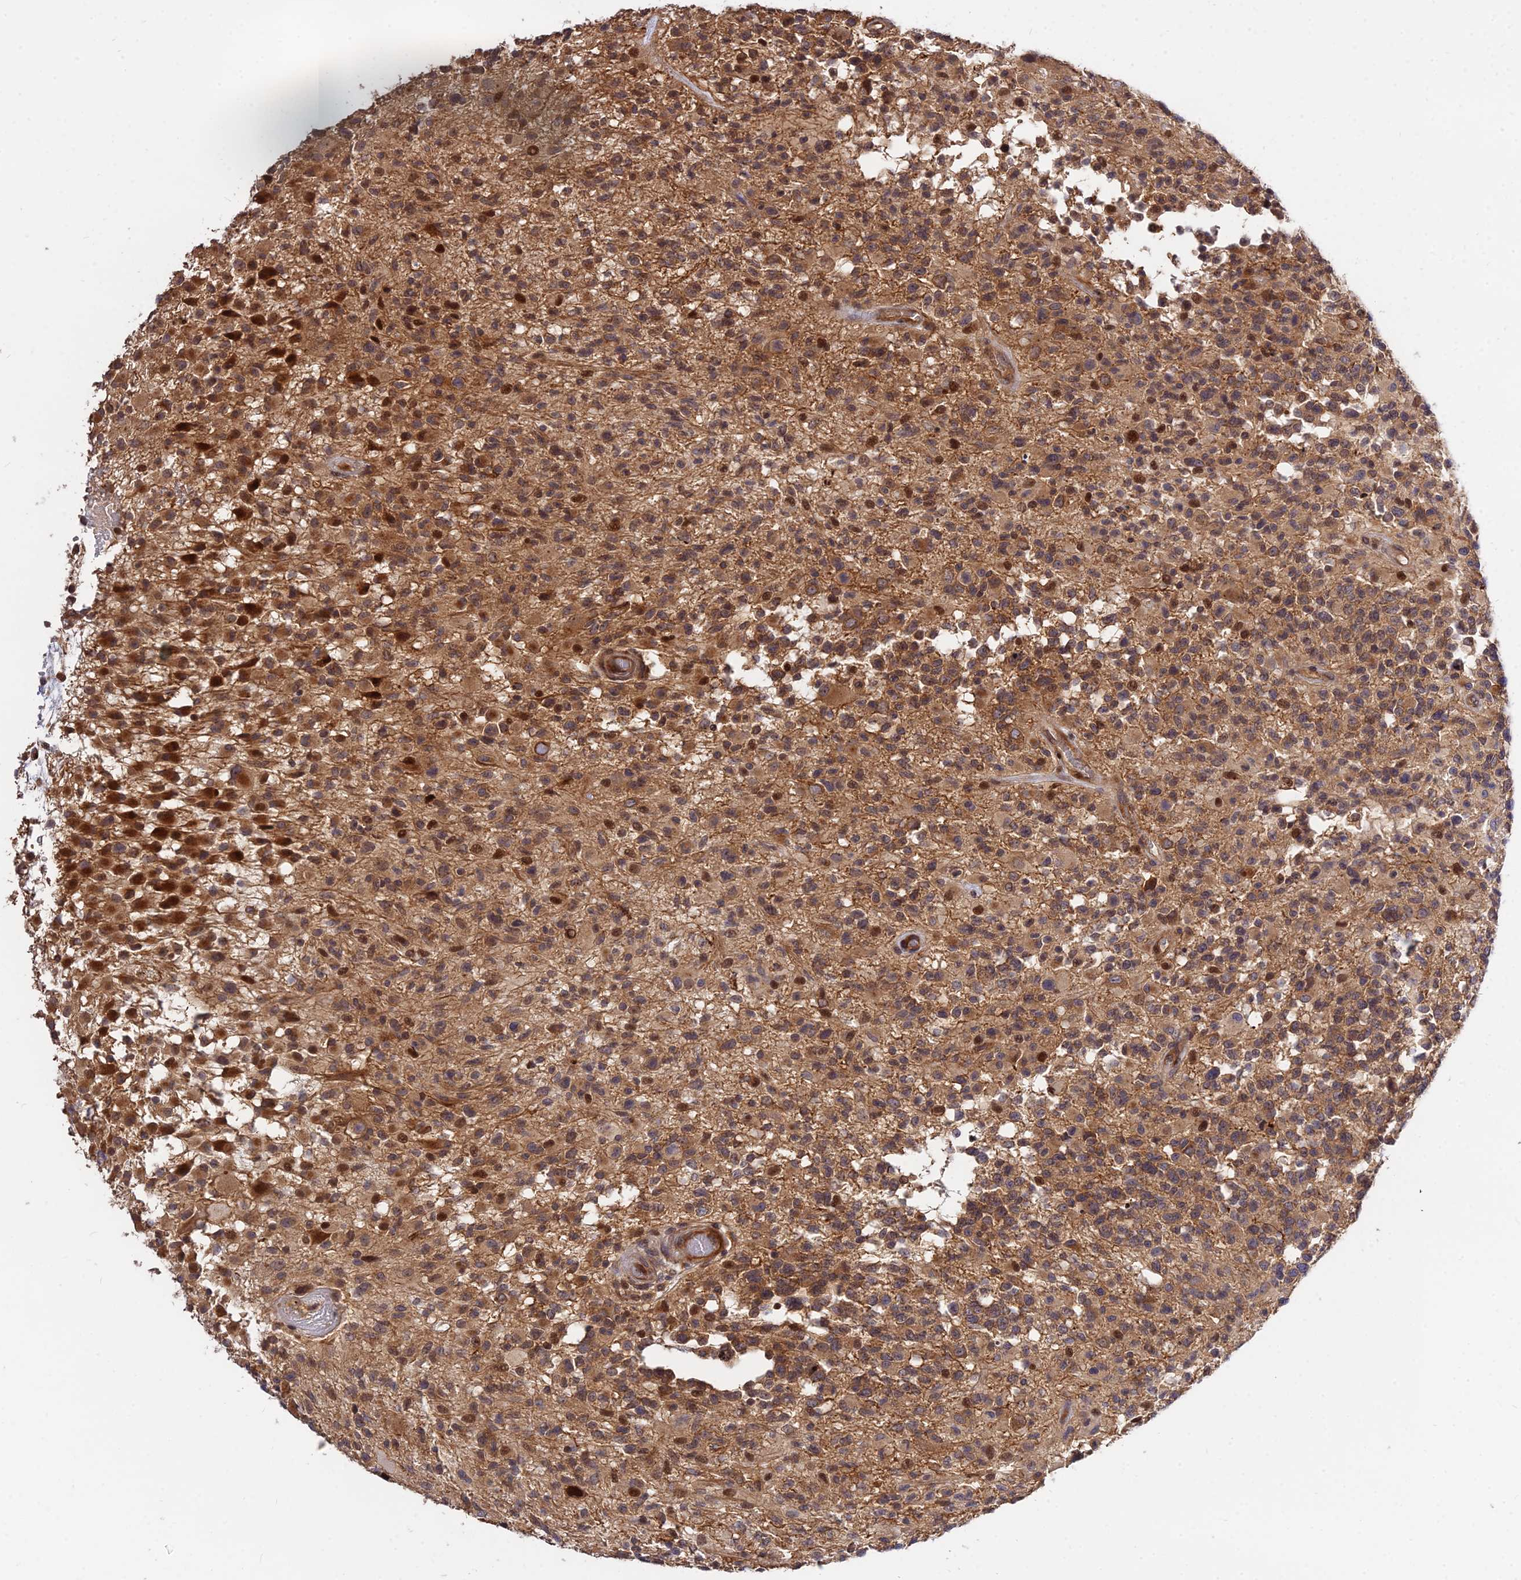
{"staining": {"intensity": "moderate", "quantity": "25%-75%", "location": "cytoplasmic/membranous,nuclear"}, "tissue": "glioma", "cell_type": "Tumor cells", "image_type": "cancer", "snomed": [{"axis": "morphology", "description": "Glioma, malignant, High grade"}, {"axis": "morphology", "description": "Glioblastoma, NOS"}, {"axis": "topography", "description": "Brain"}], "caption": "Human glioblastoma stained with a protein marker shows moderate staining in tumor cells.", "gene": "SMG6", "patient": {"sex": "male", "age": 60}}